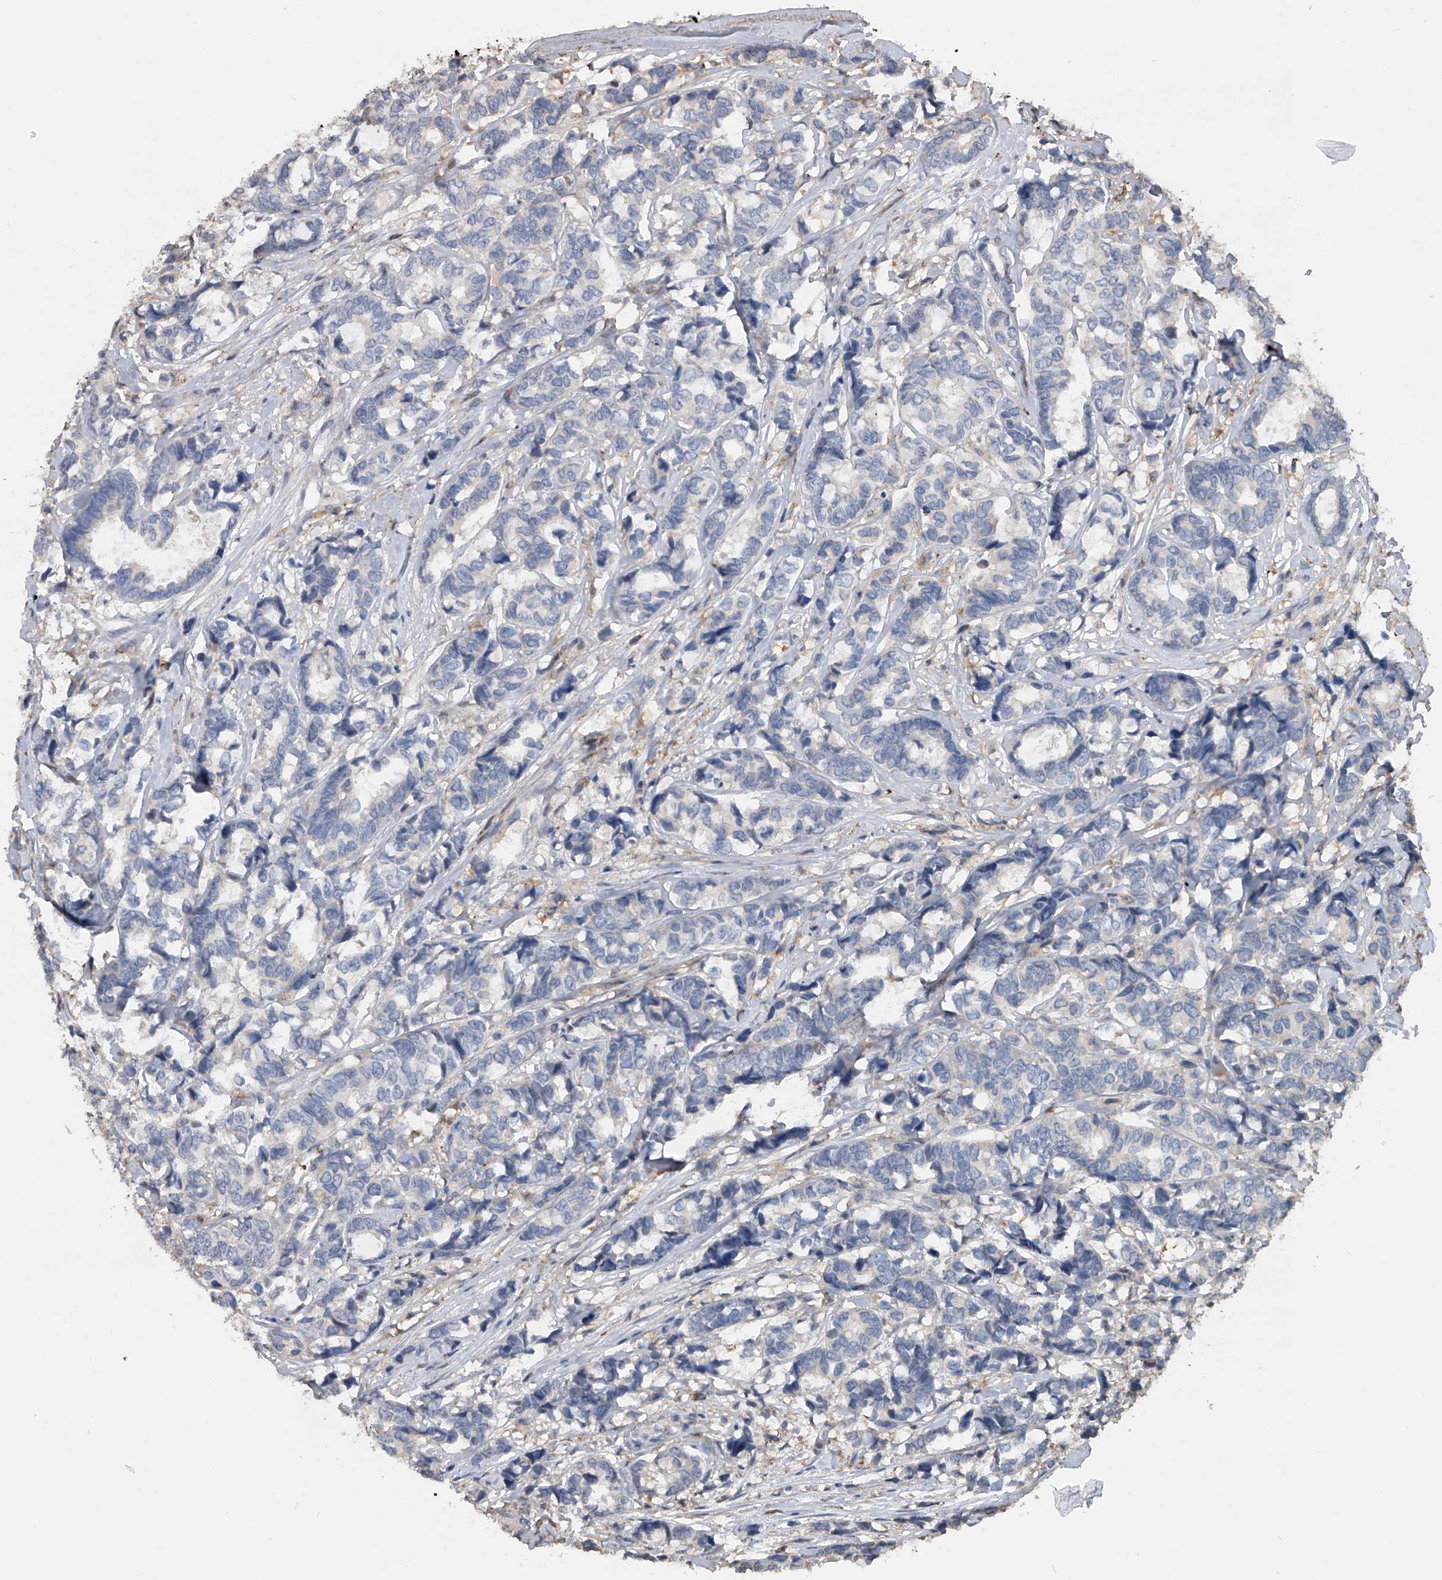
{"staining": {"intensity": "negative", "quantity": "none", "location": "none"}, "tissue": "breast cancer", "cell_type": "Tumor cells", "image_type": "cancer", "snomed": [{"axis": "morphology", "description": "Duct carcinoma"}, {"axis": "topography", "description": "Breast"}], "caption": "High magnification brightfield microscopy of breast infiltrating ductal carcinoma stained with DAB (brown) and counterstained with hematoxylin (blue): tumor cells show no significant expression. Brightfield microscopy of immunohistochemistry (IHC) stained with DAB (brown) and hematoxylin (blue), captured at high magnification.", "gene": "DOCK9", "patient": {"sex": "female", "age": 87}}